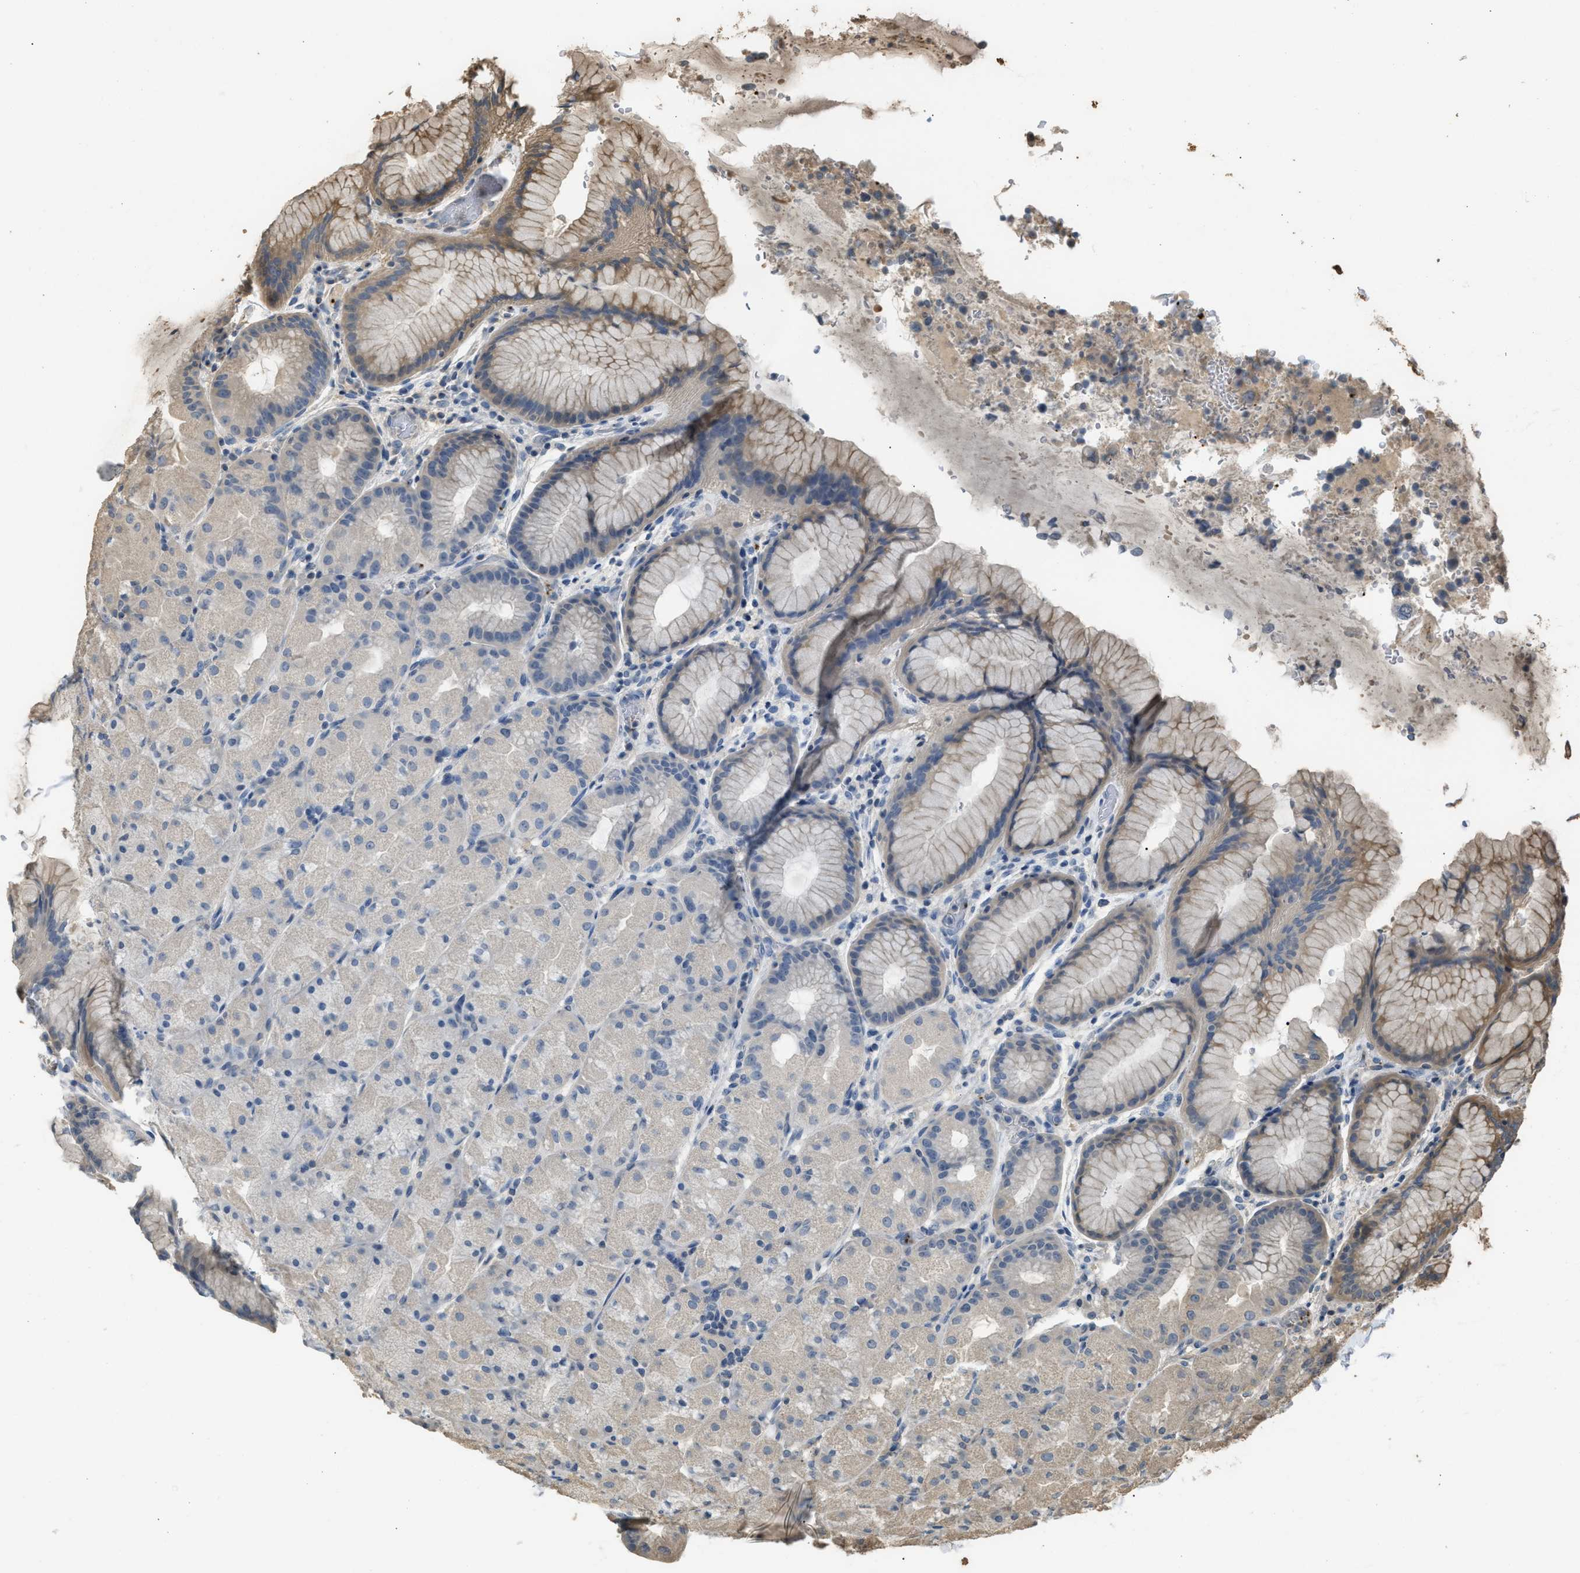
{"staining": {"intensity": "weak", "quantity": "<25%", "location": "cytoplasmic/membranous"}, "tissue": "stomach", "cell_type": "Glandular cells", "image_type": "normal", "snomed": [{"axis": "morphology", "description": "Normal tissue, NOS"}, {"axis": "topography", "description": "Stomach, upper"}, {"axis": "topography", "description": "Stomach"}], "caption": "Immunohistochemical staining of normal human stomach reveals no significant staining in glandular cells. (DAB IHC with hematoxylin counter stain).", "gene": "ARHGDIA", "patient": {"sex": "male", "age": 48}}